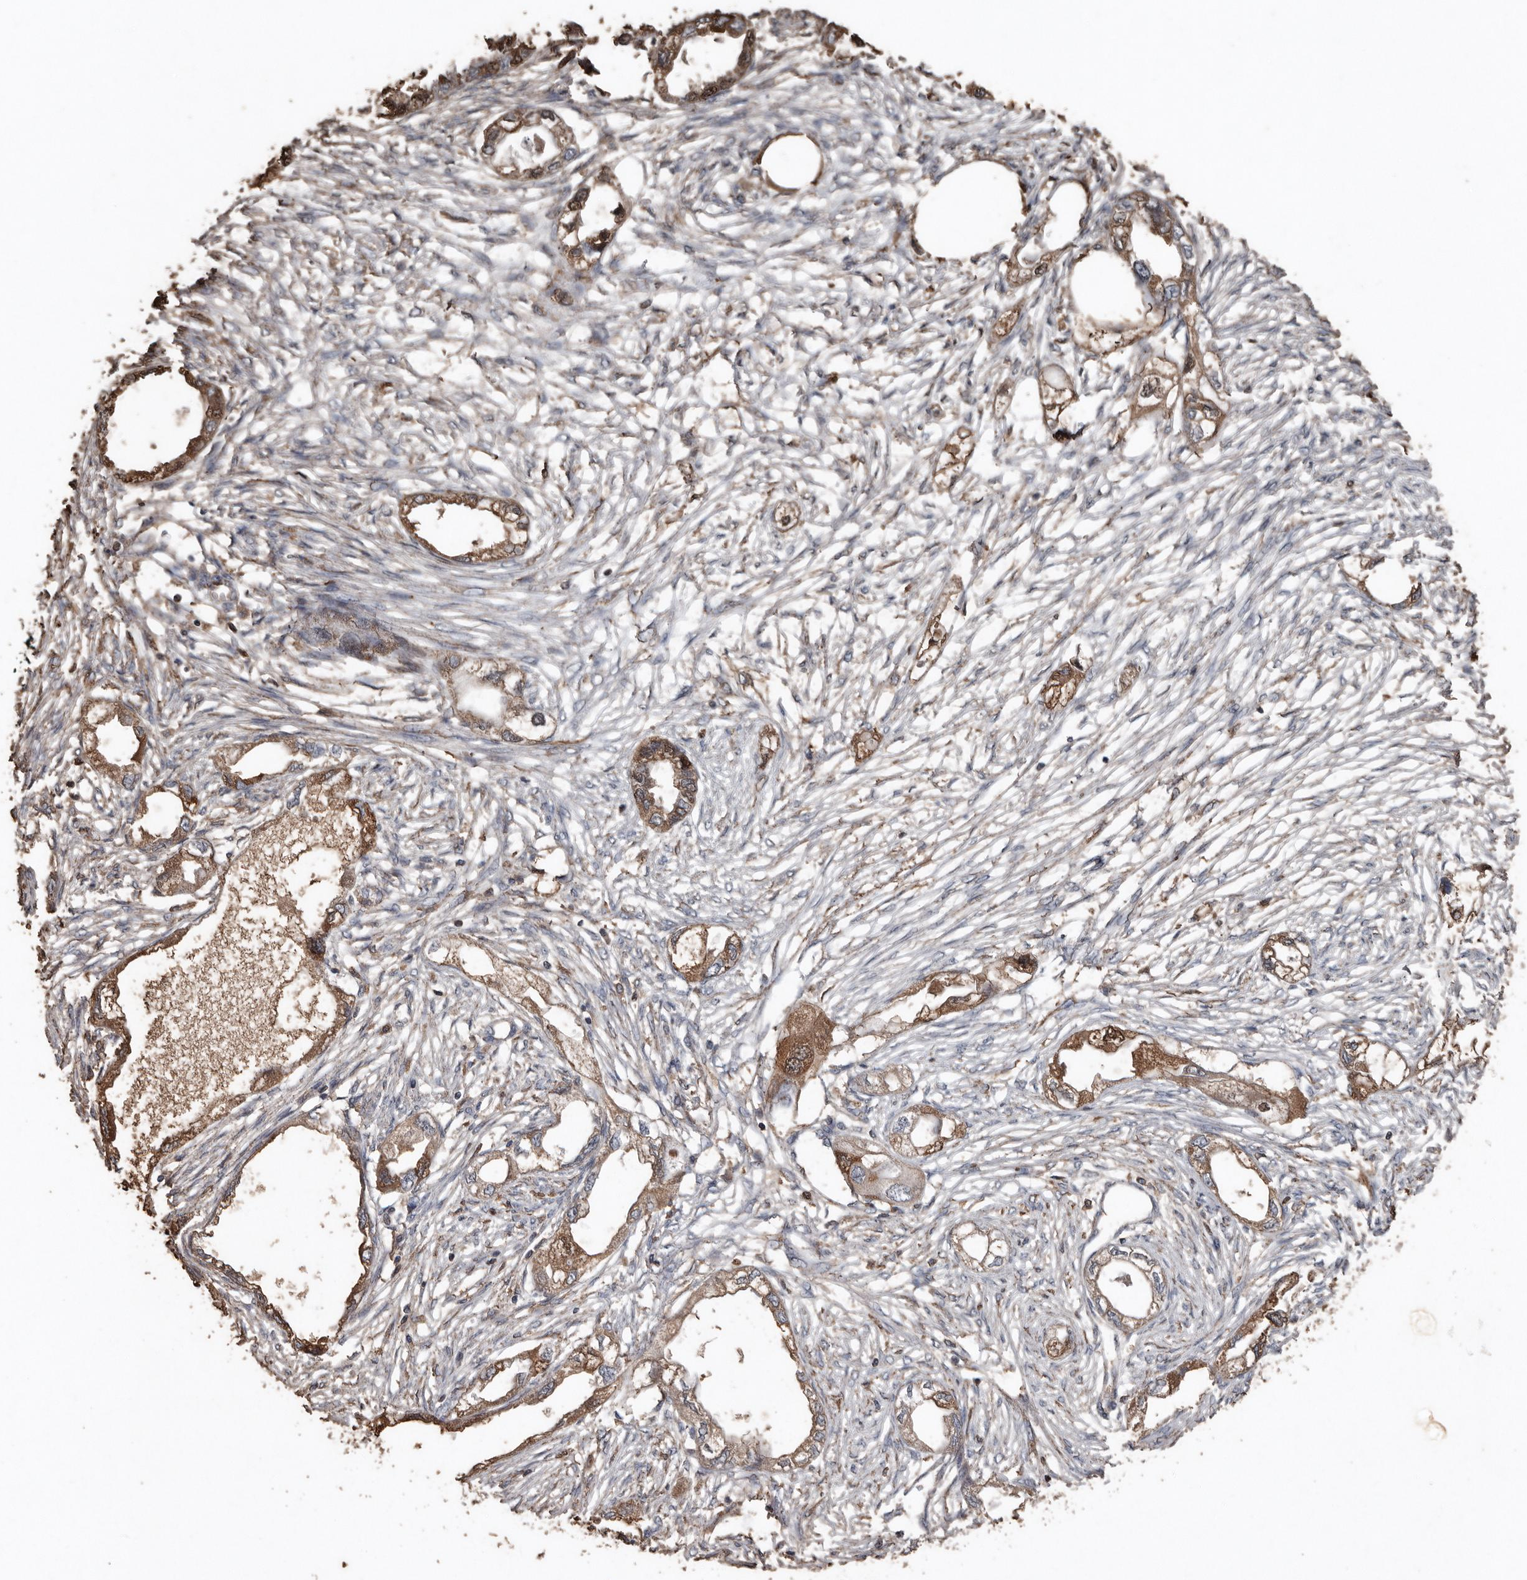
{"staining": {"intensity": "moderate", "quantity": ">75%", "location": "cytoplasmic/membranous"}, "tissue": "endometrial cancer", "cell_type": "Tumor cells", "image_type": "cancer", "snomed": [{"axis": "morphology", "description": "Adenocarcinoma, NOS"}, {"axis": "morphology", "description": "Adenocarcinoma, metastatic, NOS"}, {"axis": "topography", "description": "Adipose tissue"}, {"axis": "topography", "description": "Endometrium"}], "caption": "Moderate cytoplasmic/membranous protein staining is seen in about >75% of tumor cells in endometrial metastatic adenocarcinoma.", "gene": "RANBP17", "patient": {"sex": "female", "age": 67}}